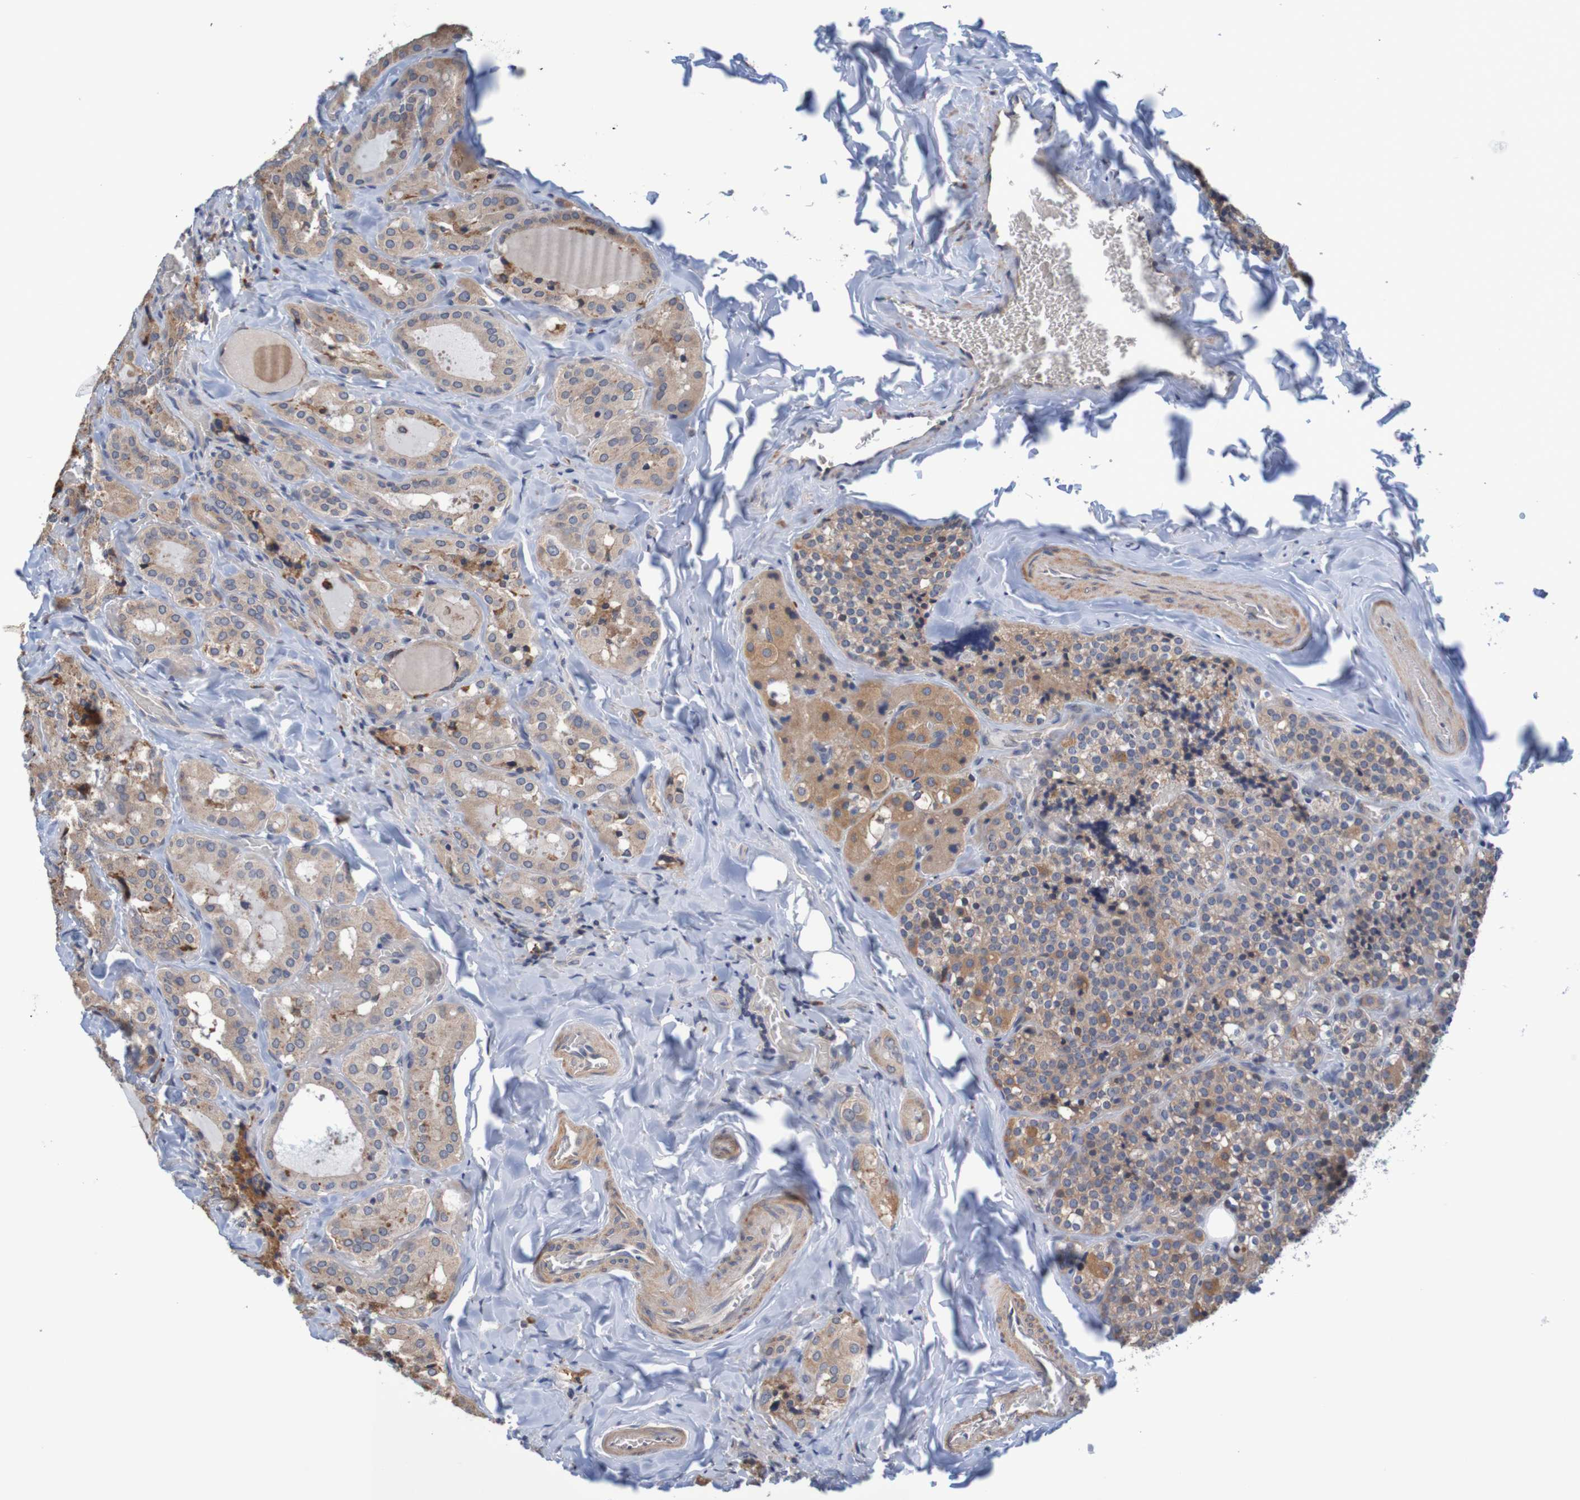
{"staining": {"intensity": "moderate", "quantity": ">75%", "location": "cytoplasmic/membranous"}, "tissue": "parathyroid gland", "cell_type": "Glandular cells", "image_type": "normal", "snomed": [{"axis": "morphology", "description": "Normal tissue, NOS"}, {"axis": "morphology", "description": "Atrophy, NOS"}, {"axis": "topography", "description": "Parathyroid gland"}], "caption": "Immunohistochemical staining of normal parathyroid gland reveals >75% levels of moderate cytoplasmic/membranous protein staining in approximately >75% of glandular cells. The protein is stained brown, and the nuclei are stained in blue (DAB (3,3'-diaminobenzidine) IHC with brightfield microscopy, high magnification).", "gene": "CLDN18", "patient": {"sex": "female", "age": 54}}